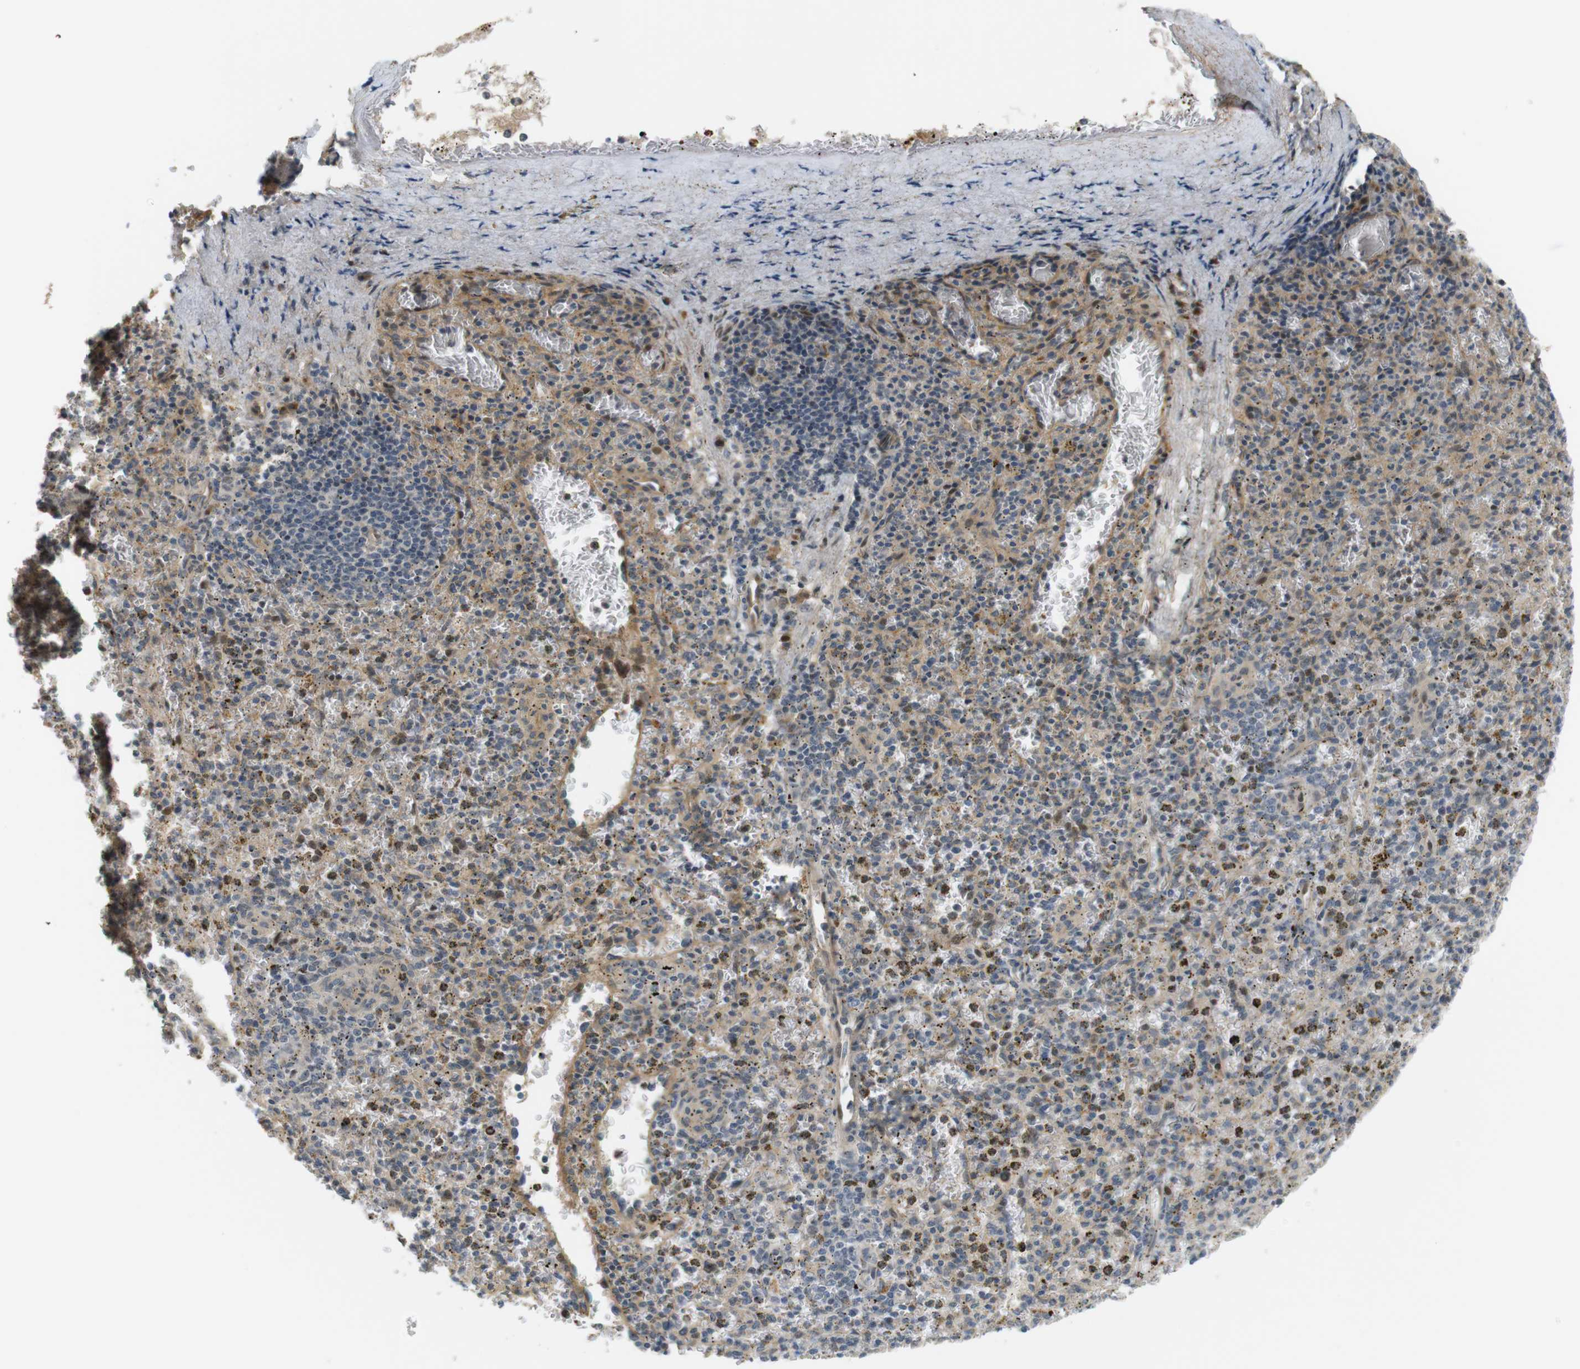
{"staining": {"intensity": "moderate", "quantity": "25%-75%", "location": "cytoplasmic/membranous"}, "tissue": "spleen", "cell_type": "Cells in red pulp", "image_type": "normal", "snomed": [{"axis": "morphology", "description": "Normal tissue, NOS"}, {"axis": "topography", "description": "Spleen"}], "caption": "Protein analysis of unremarkable spleen exhibits moderate cytoplasmic/membranous positivity in about 25%-75% of cells in red pulp. The staining was performed using DAB (3,3'-diaminobenzidine), with brown indicating positive protein expression. Nuclei are stained blue with hematoxylin.", "gene": "TSPAN9", "patient": {"sex": "male", "age": 72}}